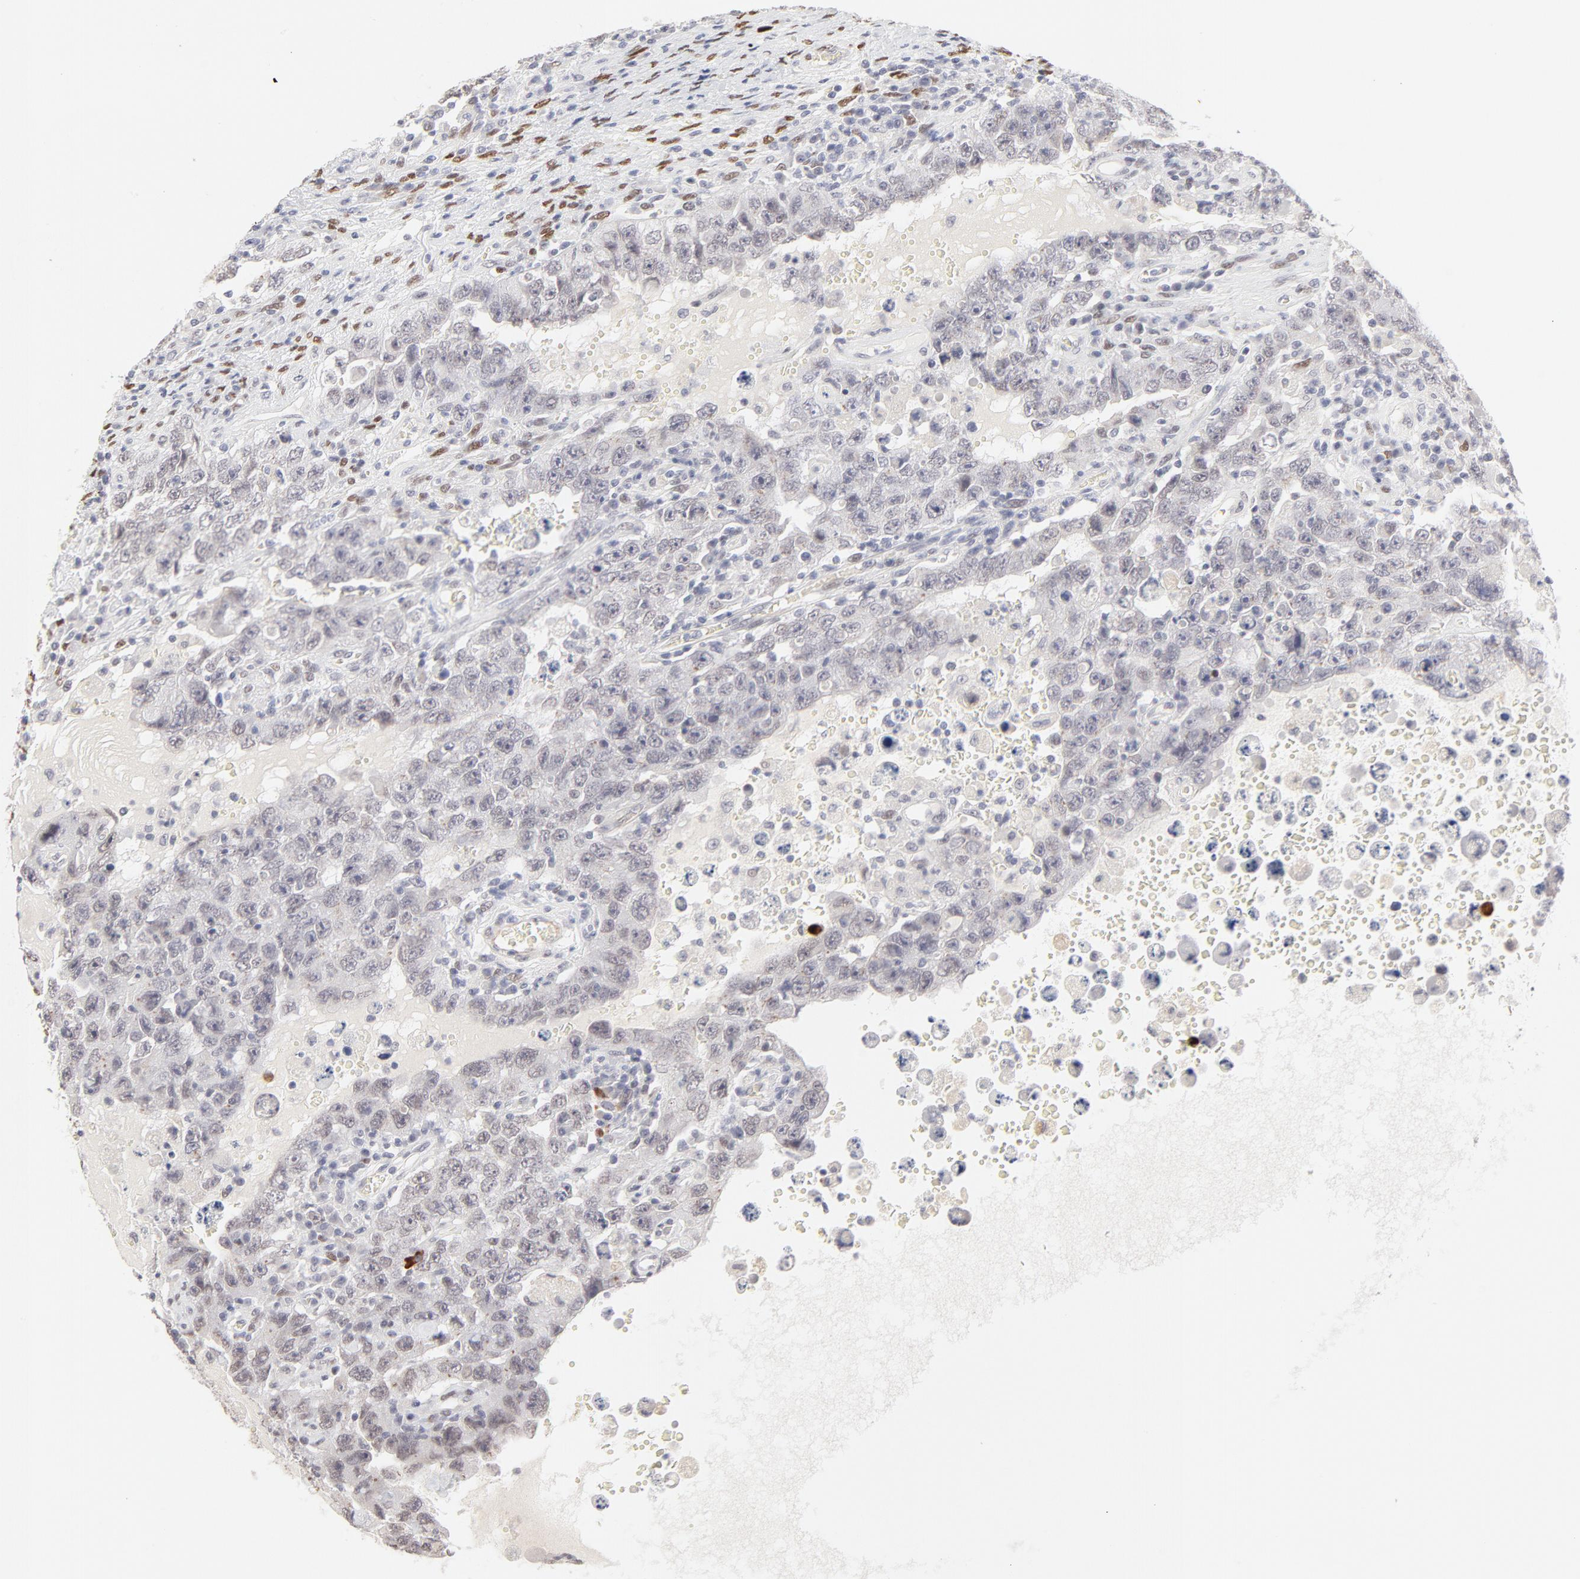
{"staining": {"intensity": "negative", "quantity": "none", "location": "none"}, "tissue": "testis cancer", "cell_type": "Tumor cells", "image_type": "cancer", "snomed": [{"axis": "morphology", "description": "Carcinoma, Embryonal, NOS"}, {"axis": "topography", "description": "Testis"}], "caption": "High magnification brightfield microscopy of testis embryonal carcinoma stained with DAB (3,3'-diaminobenzidine) (brown) and counterstained with hematoxylin (blue): tumor cells show no significant expression.", "gene": "PBX3", "patient": {"sex": "male", "age": 26}}